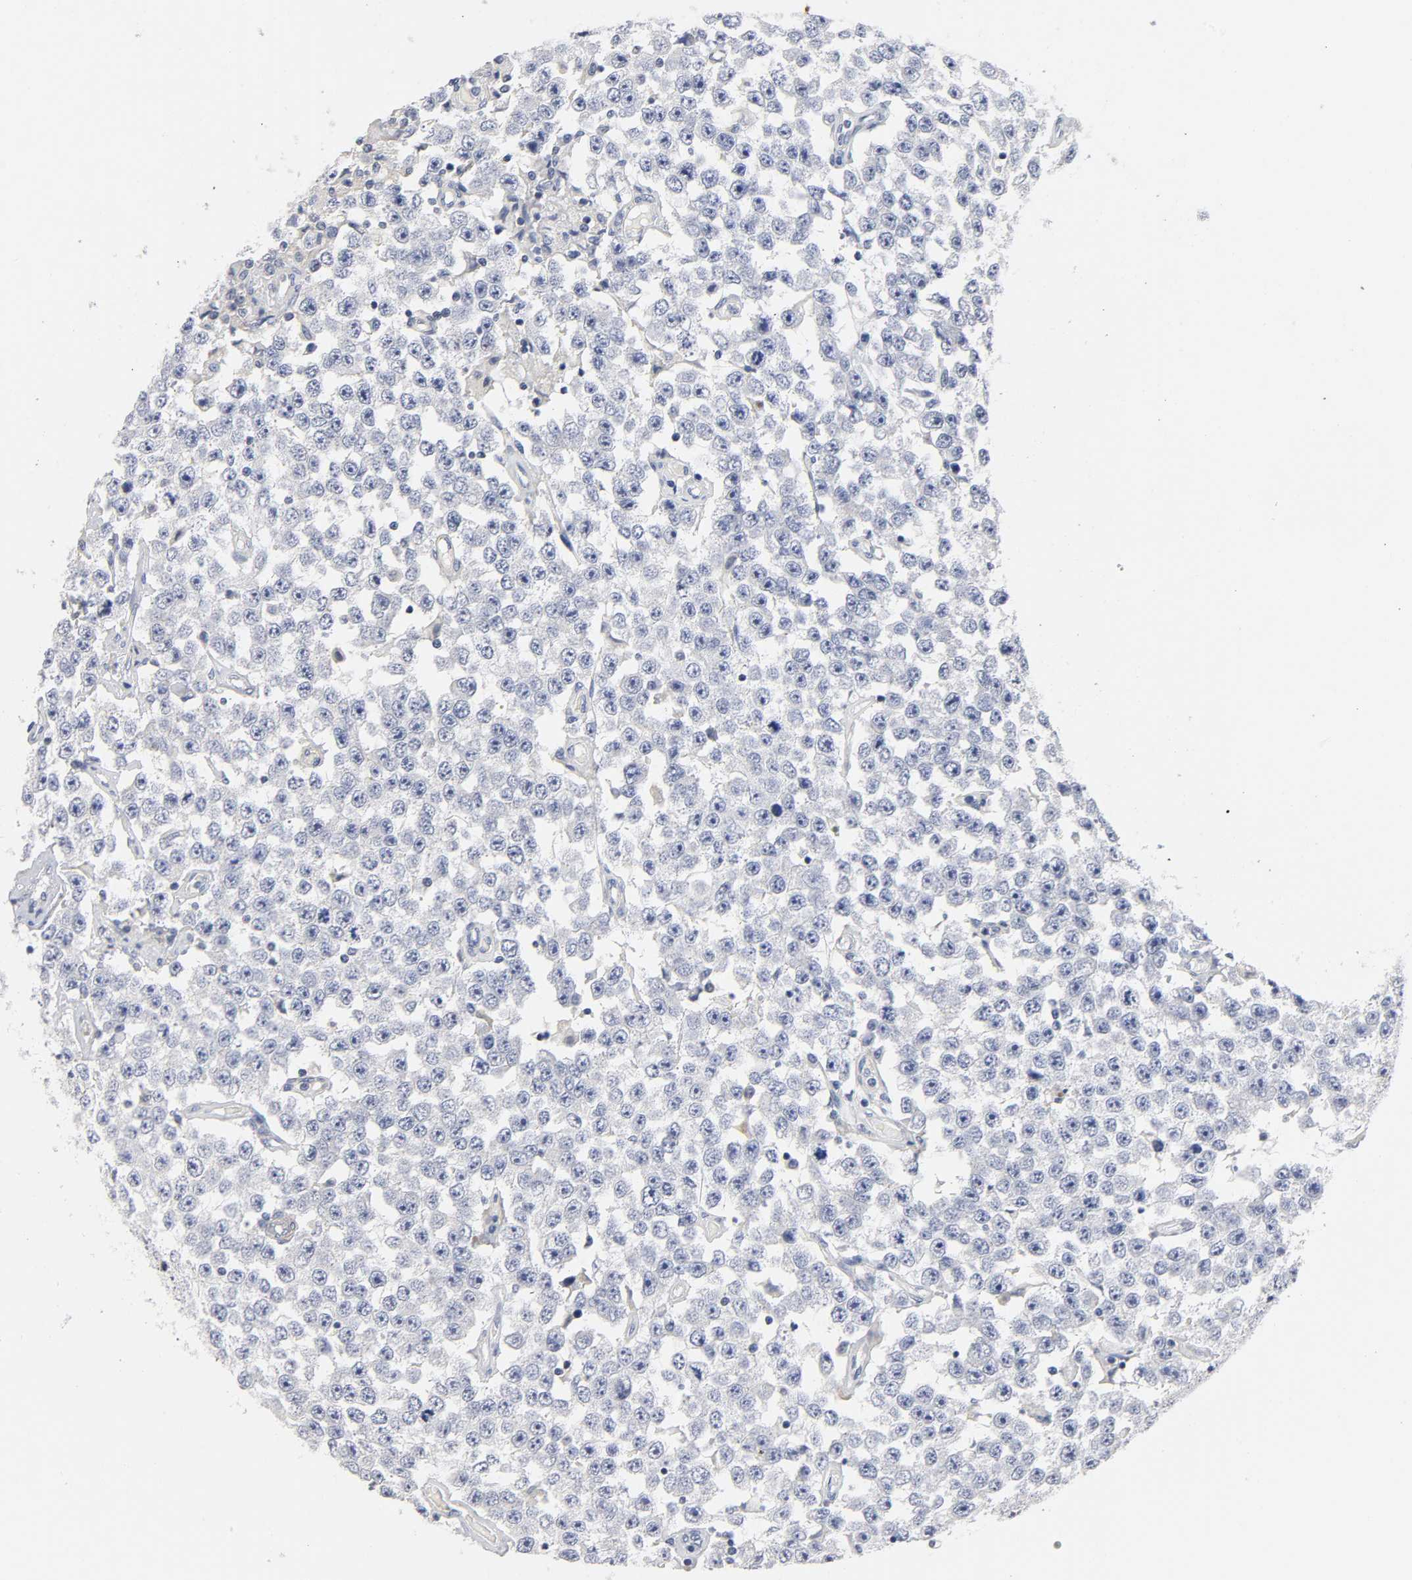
{"staining": {"intensity": "negative", "quantity": "none", "location": "none"}, "tissue": "testis cancer", "cell_type": "Tumor cells", "image_type": "cancer", "snomed": [{"axis": "morphology", "description": "Seminoma, NOS"}, {"axis": "topography", "description": "Testis"}], "caption": "The immunohistochemistry (IHC) micrograph has no significant staining in tumor cells of testis cancer tissue.", "gene": "ROCK1", "patient": {"sex": "male", "age": 52}}